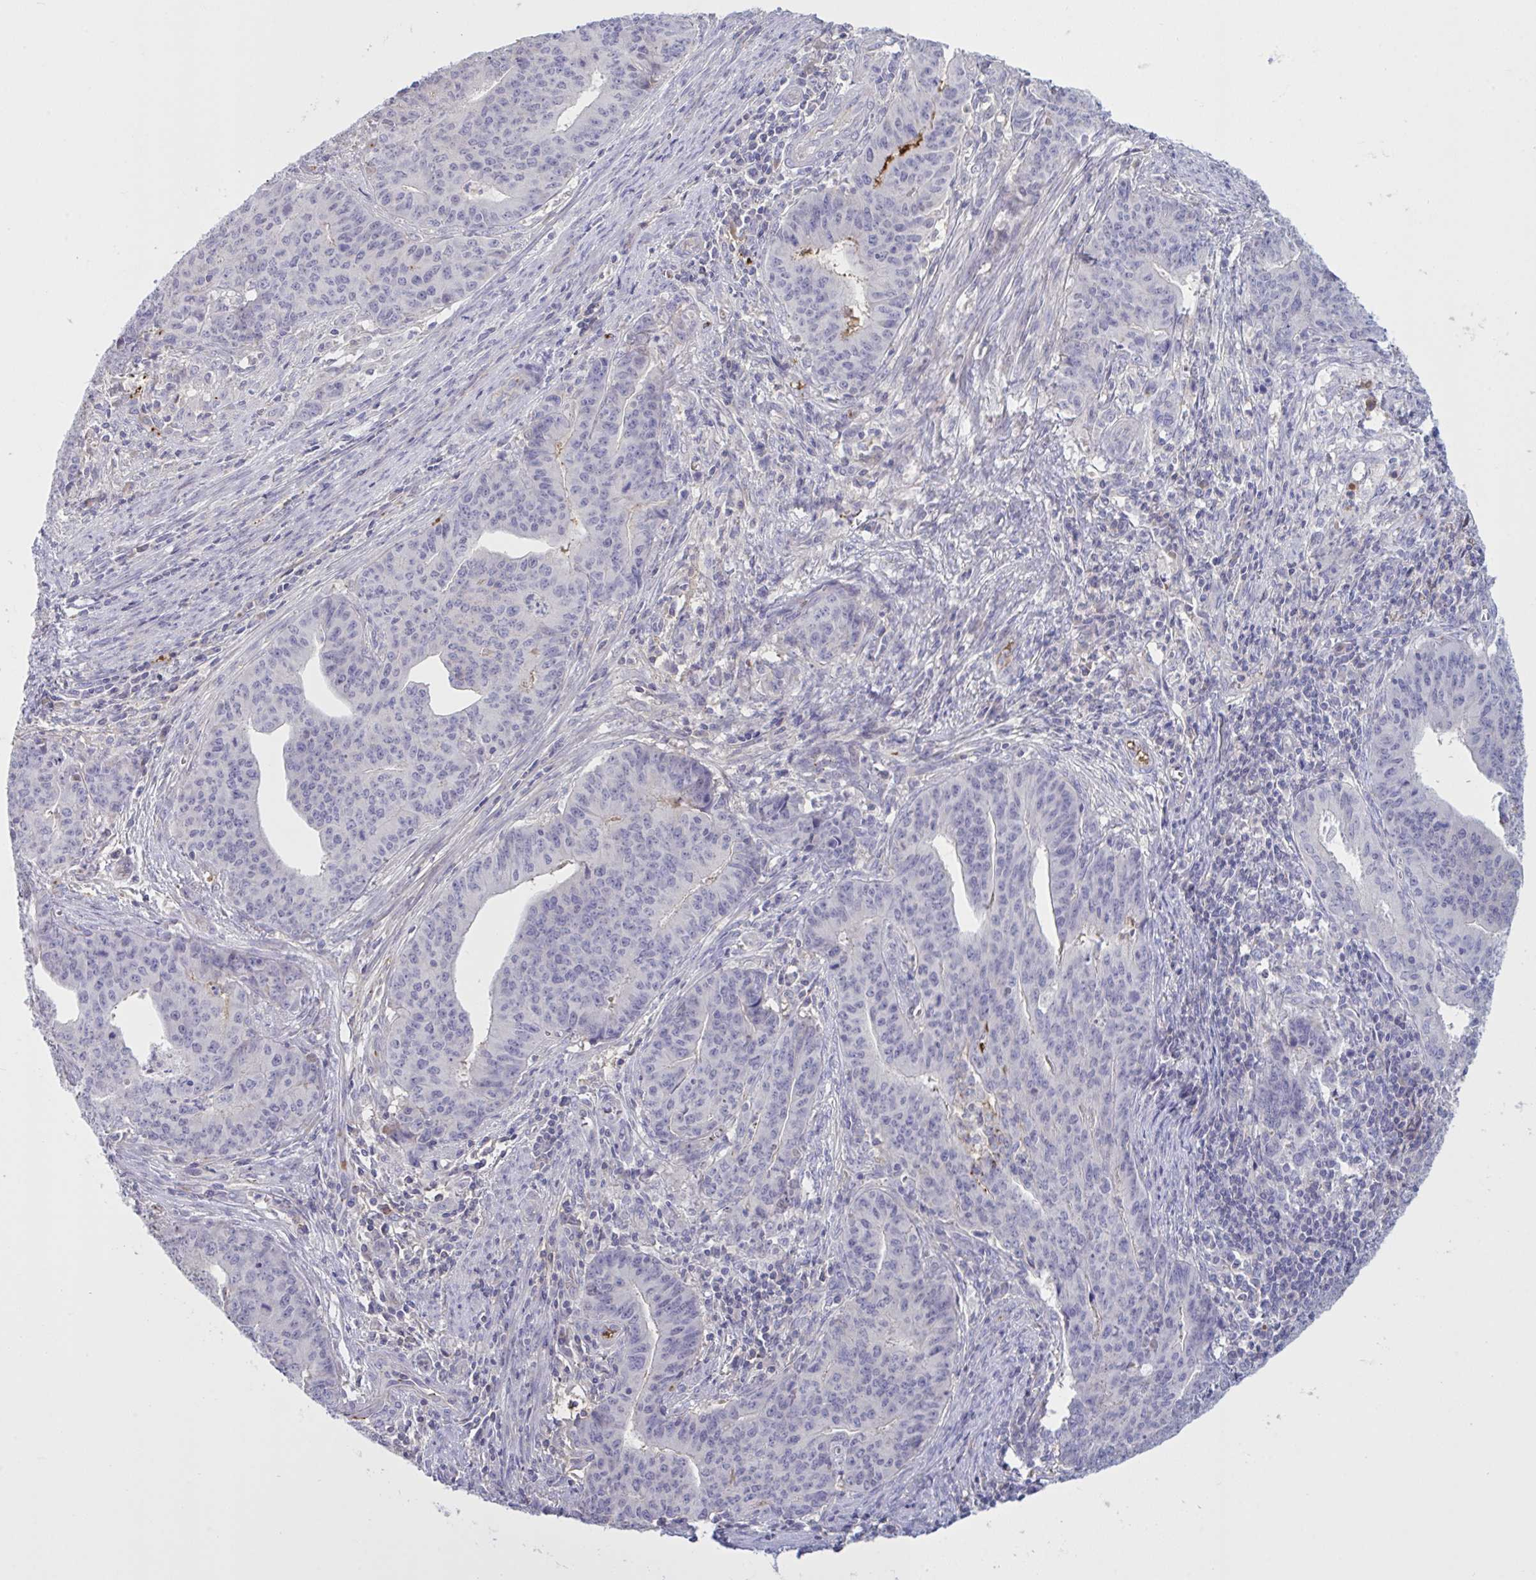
{"staining": {"intensity": "negative", "quantity": "none", "location": "none"}, "tissue": "endometrial cancer", "cell_type": "Tumor cells", "image_type": "cancer", "snomed": [{"axis": "morphology", "description": "Adenocarcinoma, NOS"}, {"axis": "topography", "description": "Endometrium"}], "caption": "Endometrial adenocarcinoma was stained to show a protein in brown. There is no significant staining in tumor cells.", "gene": "IL1R1", "patient": {"sex": "female", "age": 59}}